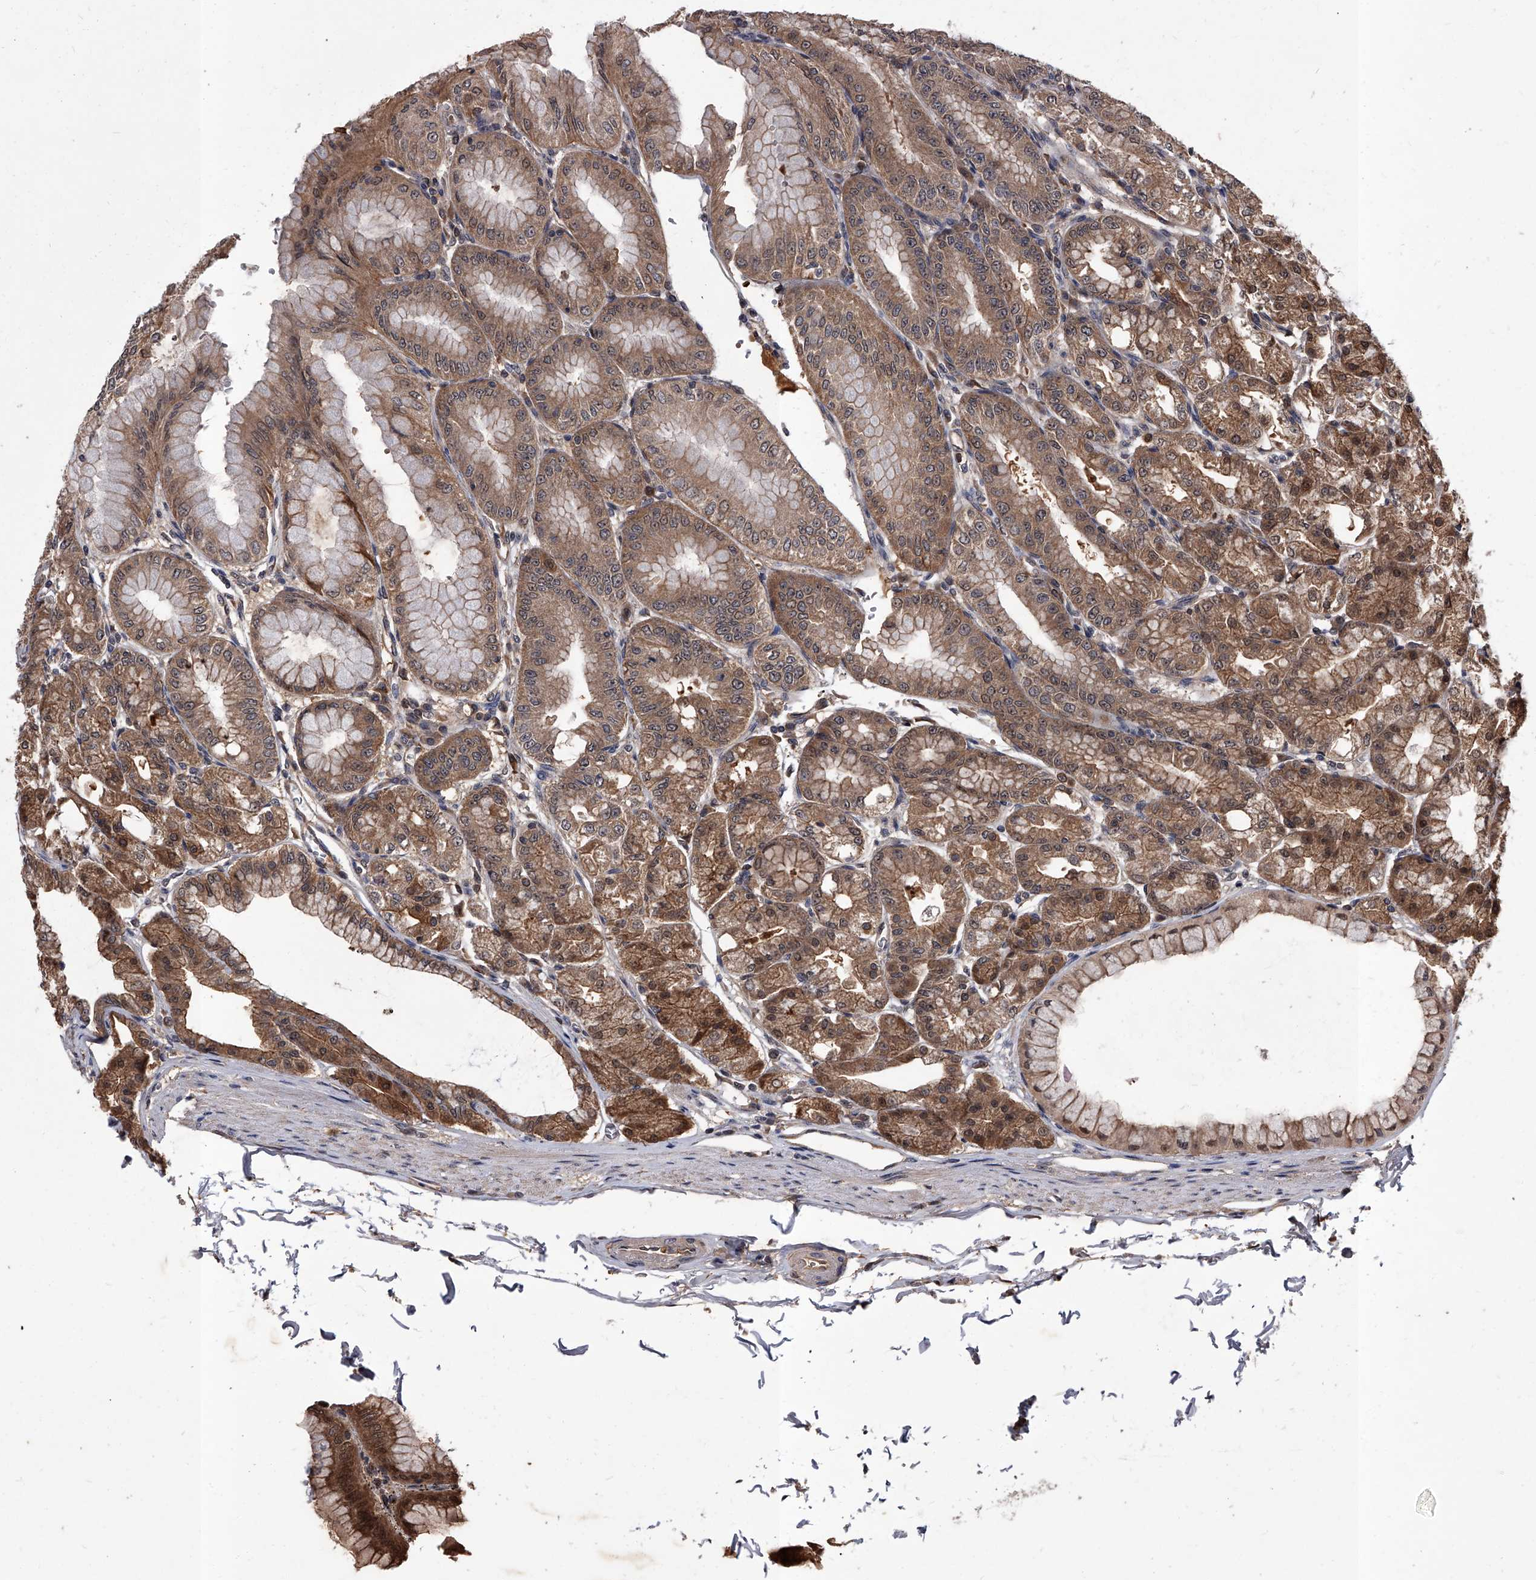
{"staining": {"intensity": "moderate", "quantity": ">75%", "location": "cytoplasmic/membranous,nuclear"}, "tissue": "stomach", "cell_type": "Glandular cells", "image_type": "normal", "snomed": [{"axis": "morphology", "description": "Normal tissue, NOS"}, {"axis": "topography", "description": "Stomach, lower"}], "caption": "Normal stomach demonstrates moderate cytoplasmic/membranous,nuclear staining in approximately >75% of glandular cells, visualized by immunohistochemistry. Using DAB (brown) and hematoxylin (blue) stains, captured at high magnification using brightfield microscopy.", "gene": "SLC18B1", "patient": {"sex": "male", "age": 71}}